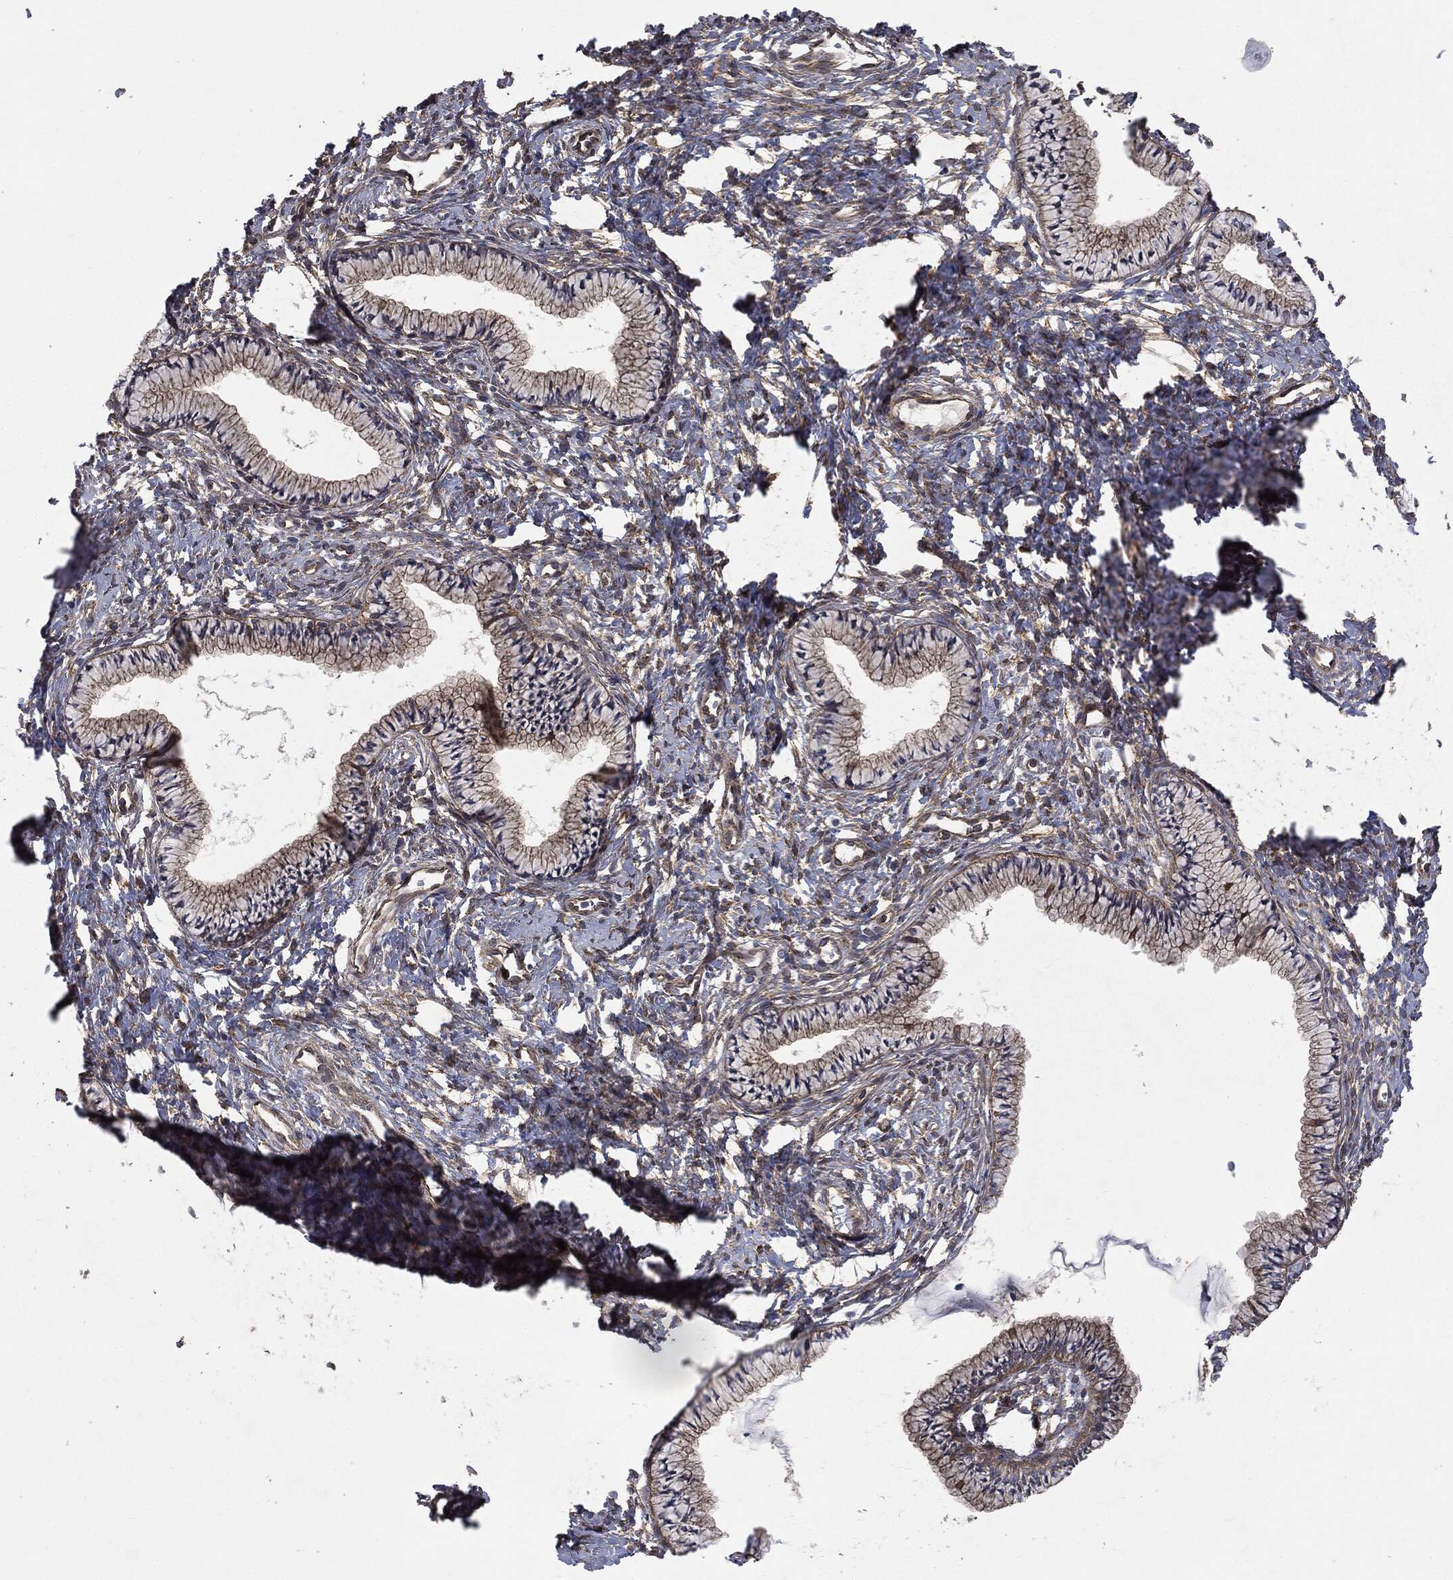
{"staining": {"intensity": "weak", "quantity": ">75%", "location": "cytoplasmic/membranous"}, "tissue": "cervix", "cell_type": "Glandular cells", "image_type": "normal", "snomed": [{"axis": "morphology", "description": "Normal tissue, NOS"}, {"axis": "topography", "description": "Cervix"}], "caption": "Human cervix stained for a protein (brown) demonstrates weak cytoplasmic/membranous positive staining in about >75% of glandular cells.", "gene": "EPS15L1", "patient": {"sex": "female", "age": 39}}